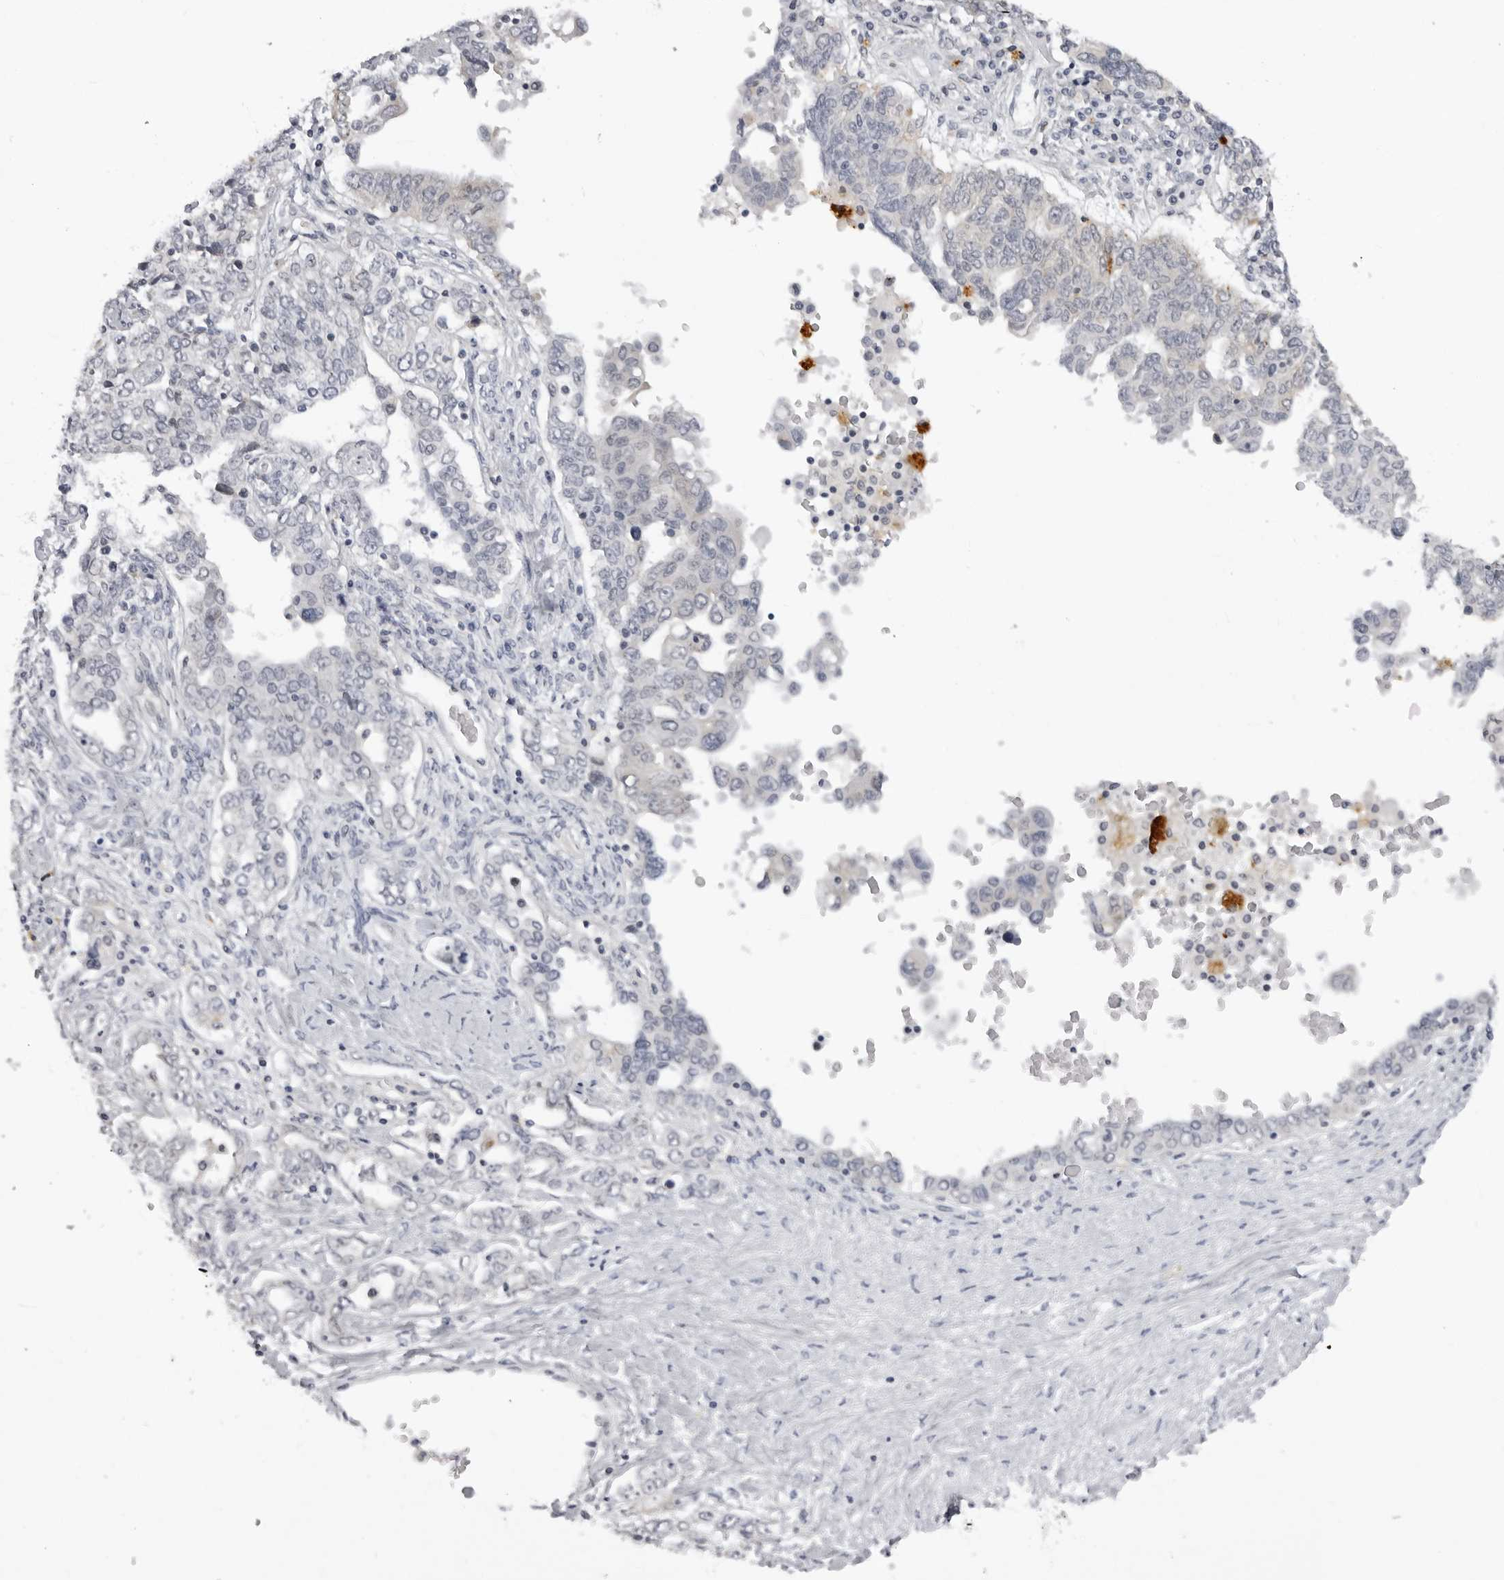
{"staining": {"intensity": "negative", "quantity": "none", "location": "none"}, "tissue": "ovarian cancer", "cell_type": "Tumor cells", "image_type": "cancer", "snomed": [{"axis": "morphology", "description": "Carcinoma, endometroid"}, {"axis": "topography", "description": "Ovary"}], "caption": "A micrograph of endometroid carcinoma (ovarian) stained for a protein displays no brown staining in tumor cells. (Brightfield microscopy of DAB (3,3'-diaminobenzidine) immunohistochemistry (IHC) at high magnification).", "gene": "SUGCT", "patient": {"sex": "female", "age": 62}}